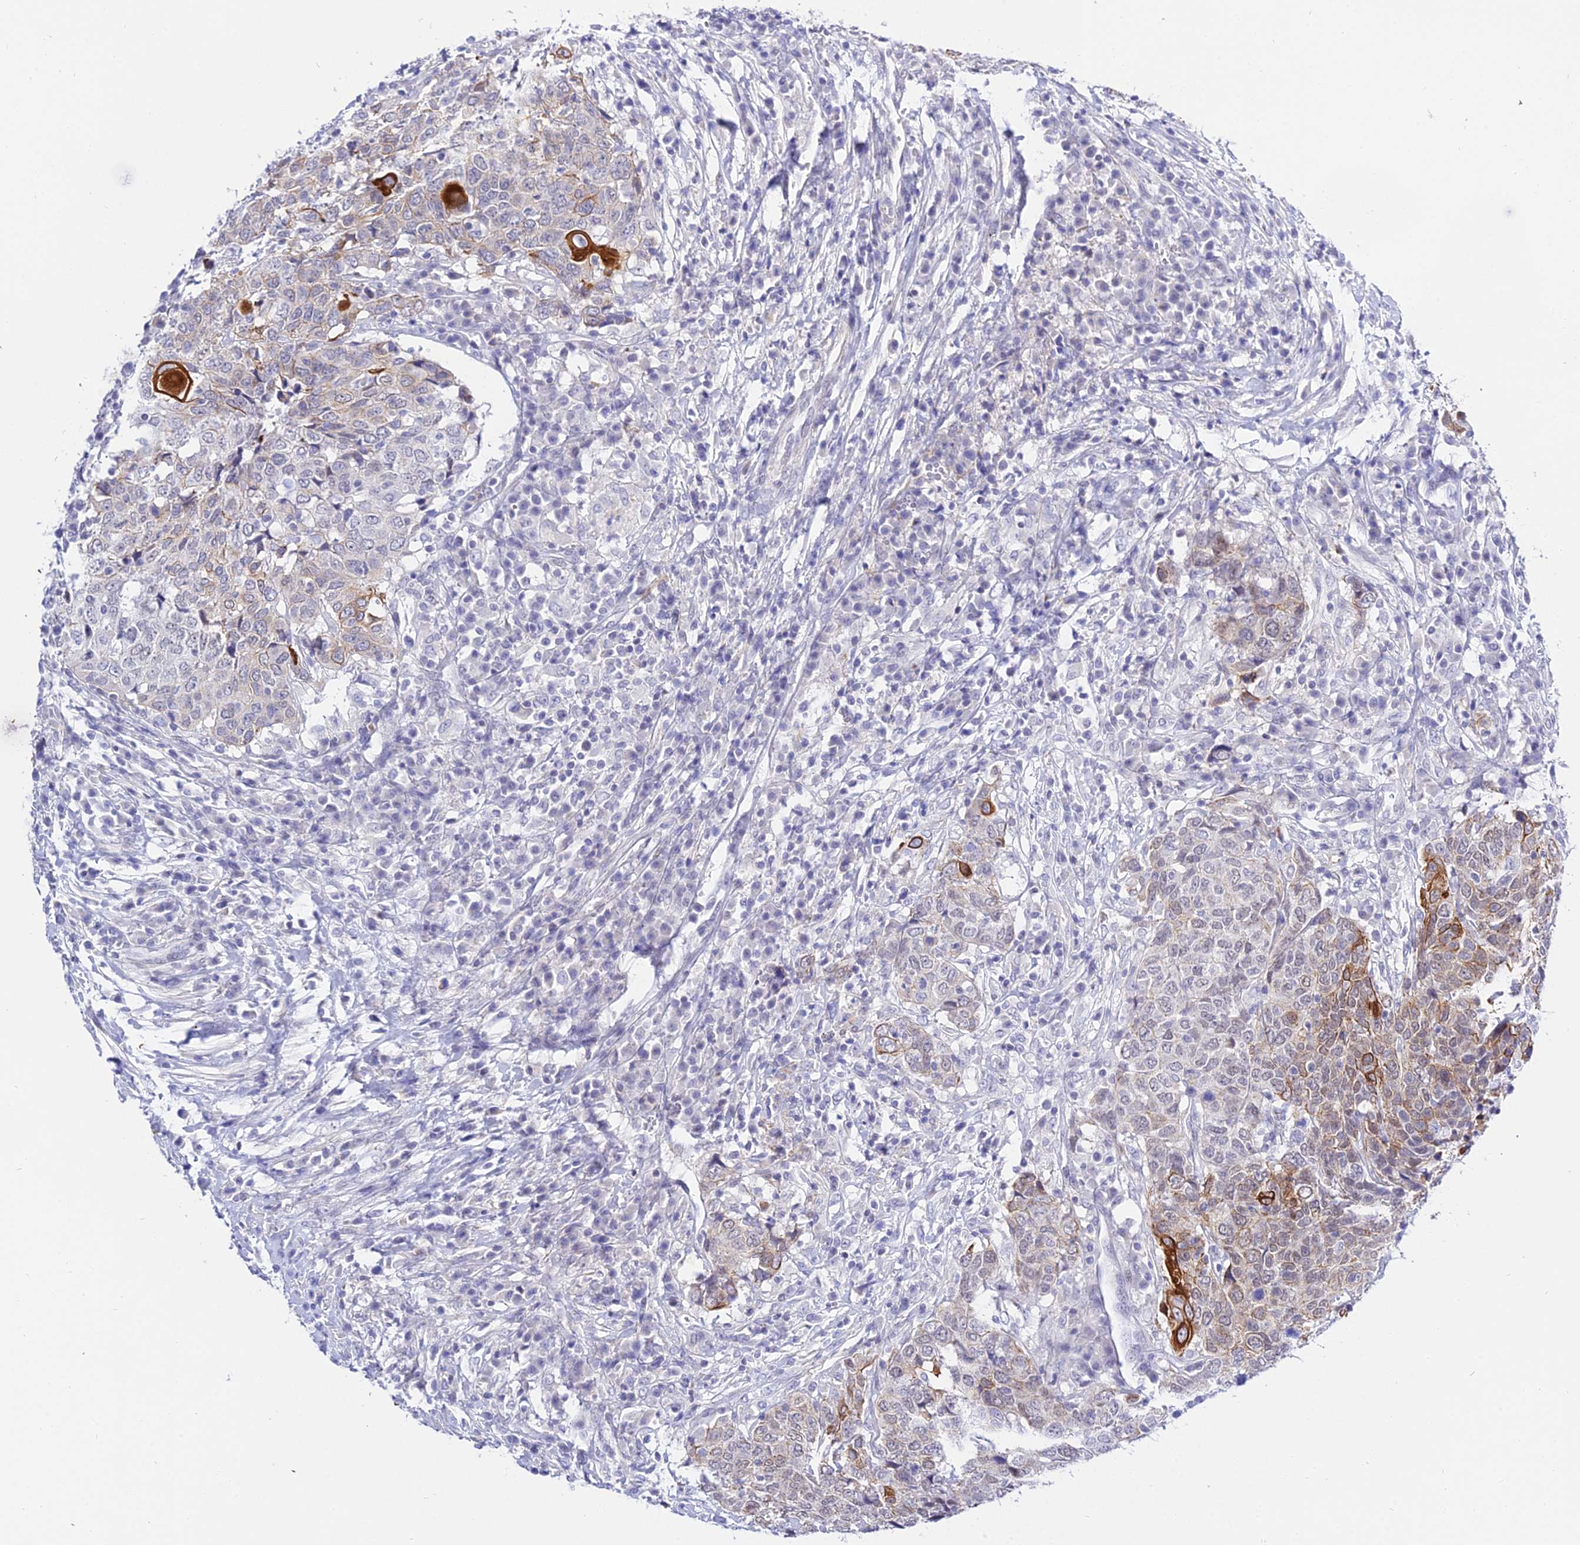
{"staining": {"intensity": "strong", "quantity": "<25%", "location": "cytoplasmic/membranous"}, "tissue": "head and neck cancer", "cell_type": "Tumor cells", "image_type": "cancer", "snomed": [{"axis": "morphology", "description": "Squamous cell carcinoma, NOS"}, {"axis": "topography", "description": "Head-Neck"}], "caption": "IHC staining of head and neck squamous cell carcinoma, which shows medium levels of strong cytoplasmic/membranous positivity in approximately <25% of tumor cells indicating strong cytoplasmic/membranous protein expression. The staining was performed using DAB (brown) for protein detection and nuclei were counterstained in hematoxylin (blue).", "gene": "ZNF628", "patient": {"sex": "male", "age": 66}}